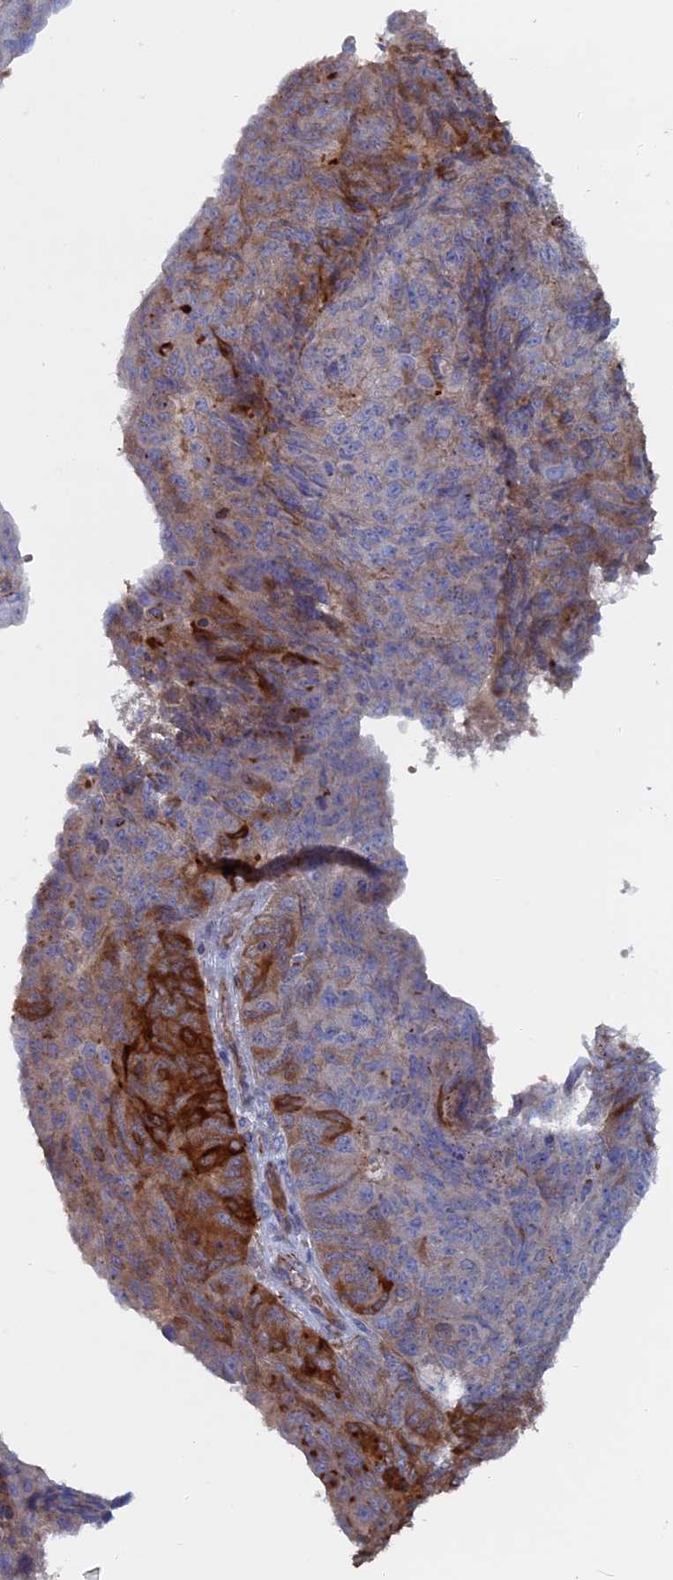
{"staining": {"intensity": "strong", "quantity": "<25%", "location": "cytoplasmic/membranous"}, "tissue": "endometrial cancer", "cell_type": "Tumor cells", "image_type": "cancer", "snomed": [{"axis": "morphology", "description": "Adenocarcinoma, NOS"}, {"axis": "topography", "description": "Endometrium"}], "caption": "Strong cytoplasmic/membranous staining for a protein is seen in about <25% of tumor cells of endometrial cancer using immunohistochemistry.", "gene": "SMG9", "patient": {"sex": "female", "age": 32}}